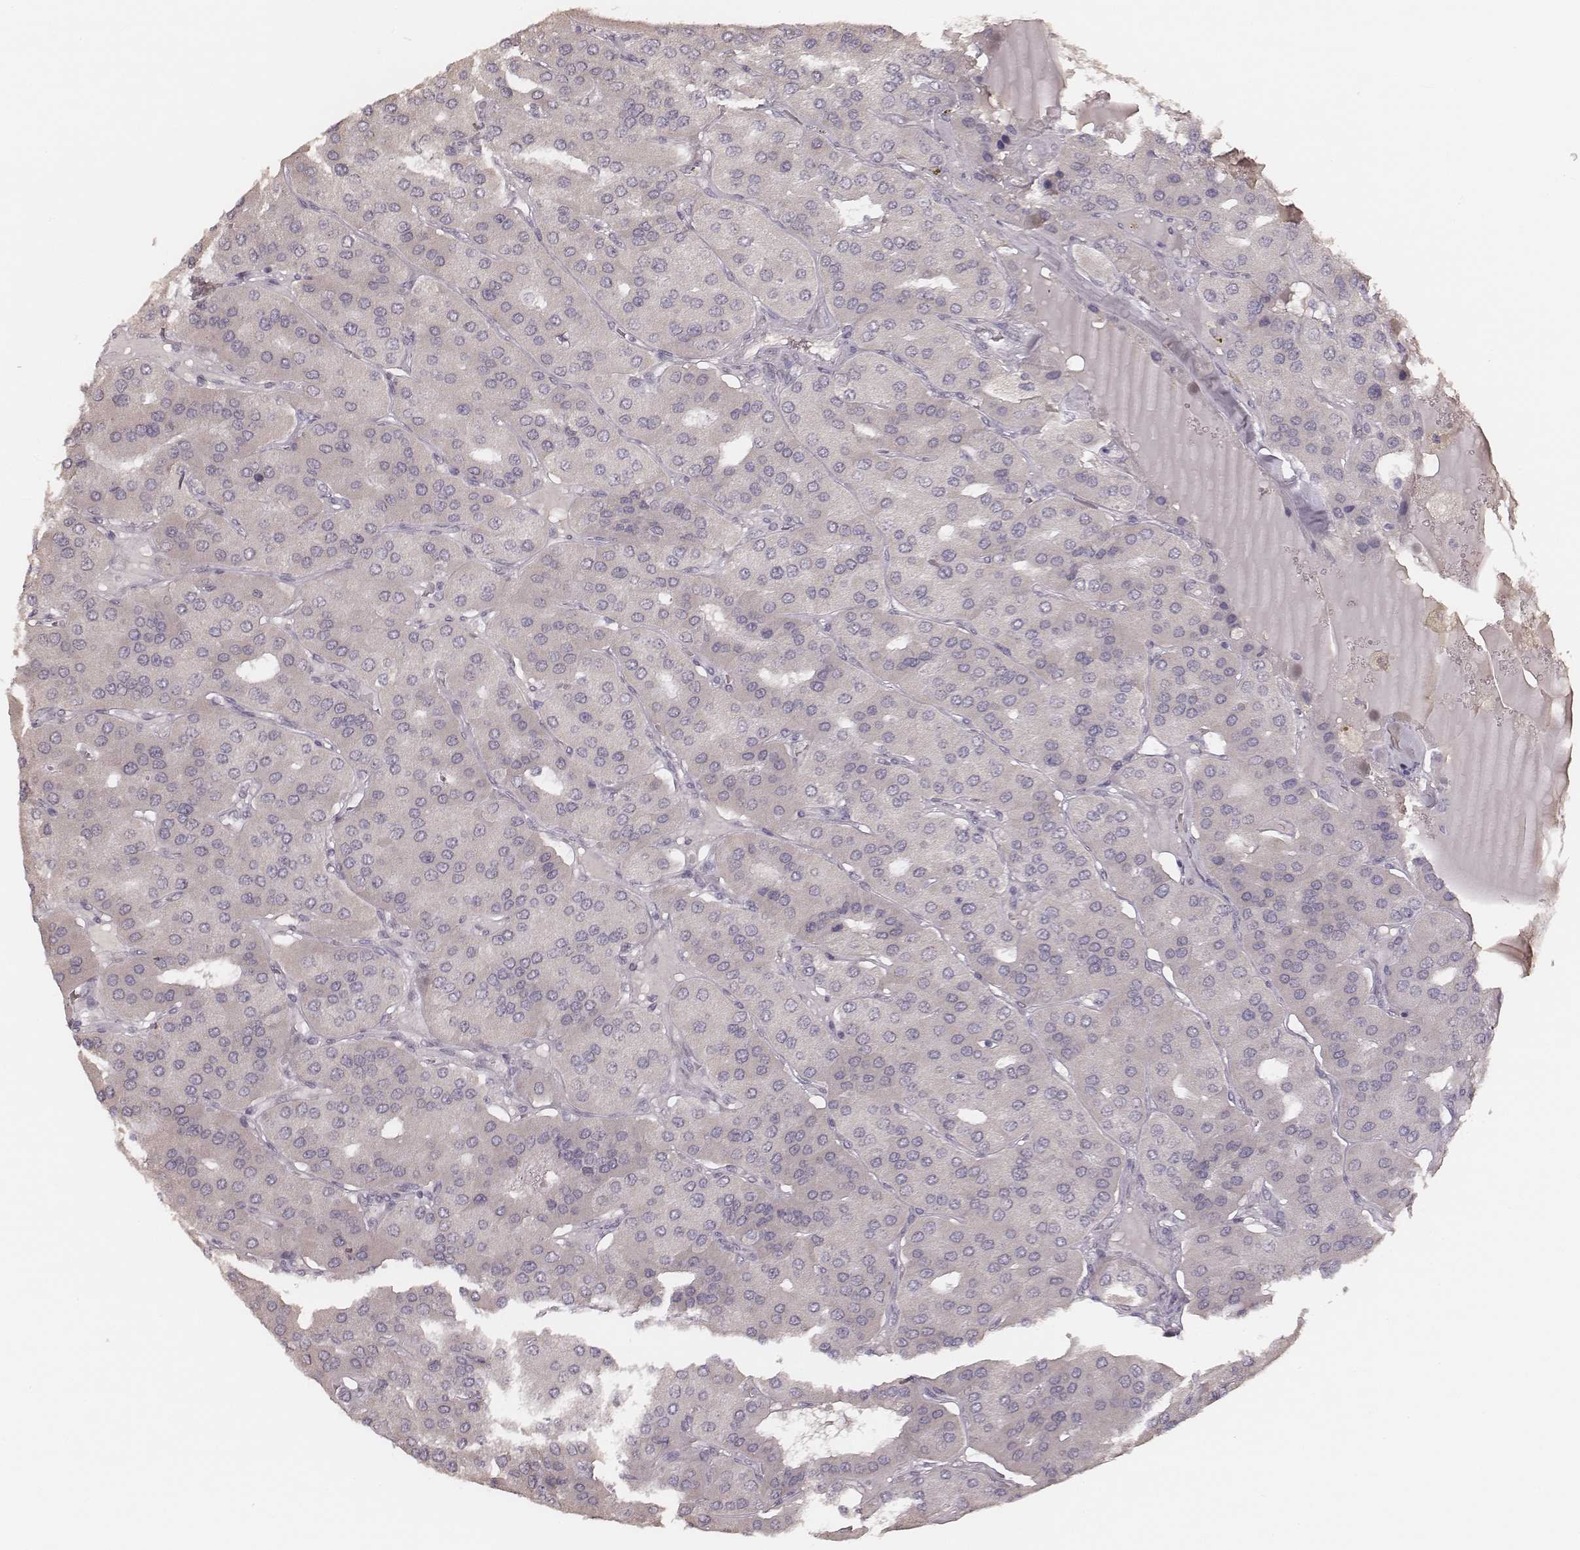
{"staining": {"intensity": "negative", "quantity": "none", "location": "none"}, "tissue": "parathyroid gland", "cell_type": "Glandular cells", "image_type": "normal", "snomed": [{"axis": "morphology", "description": "Normal tissue, NOS"}, {"axis": "morphology", "description": "Adenoma, NOS"}, {"axis": "topography", "description": "Parathyroid gland"}], "caption": "A photomicrograph of human parathyroid gland is negative for staining in glandular cells. (DAB IHC, high magnification).", "gene": "MSX1", "patient": {"sex": "female", "age": 86}}